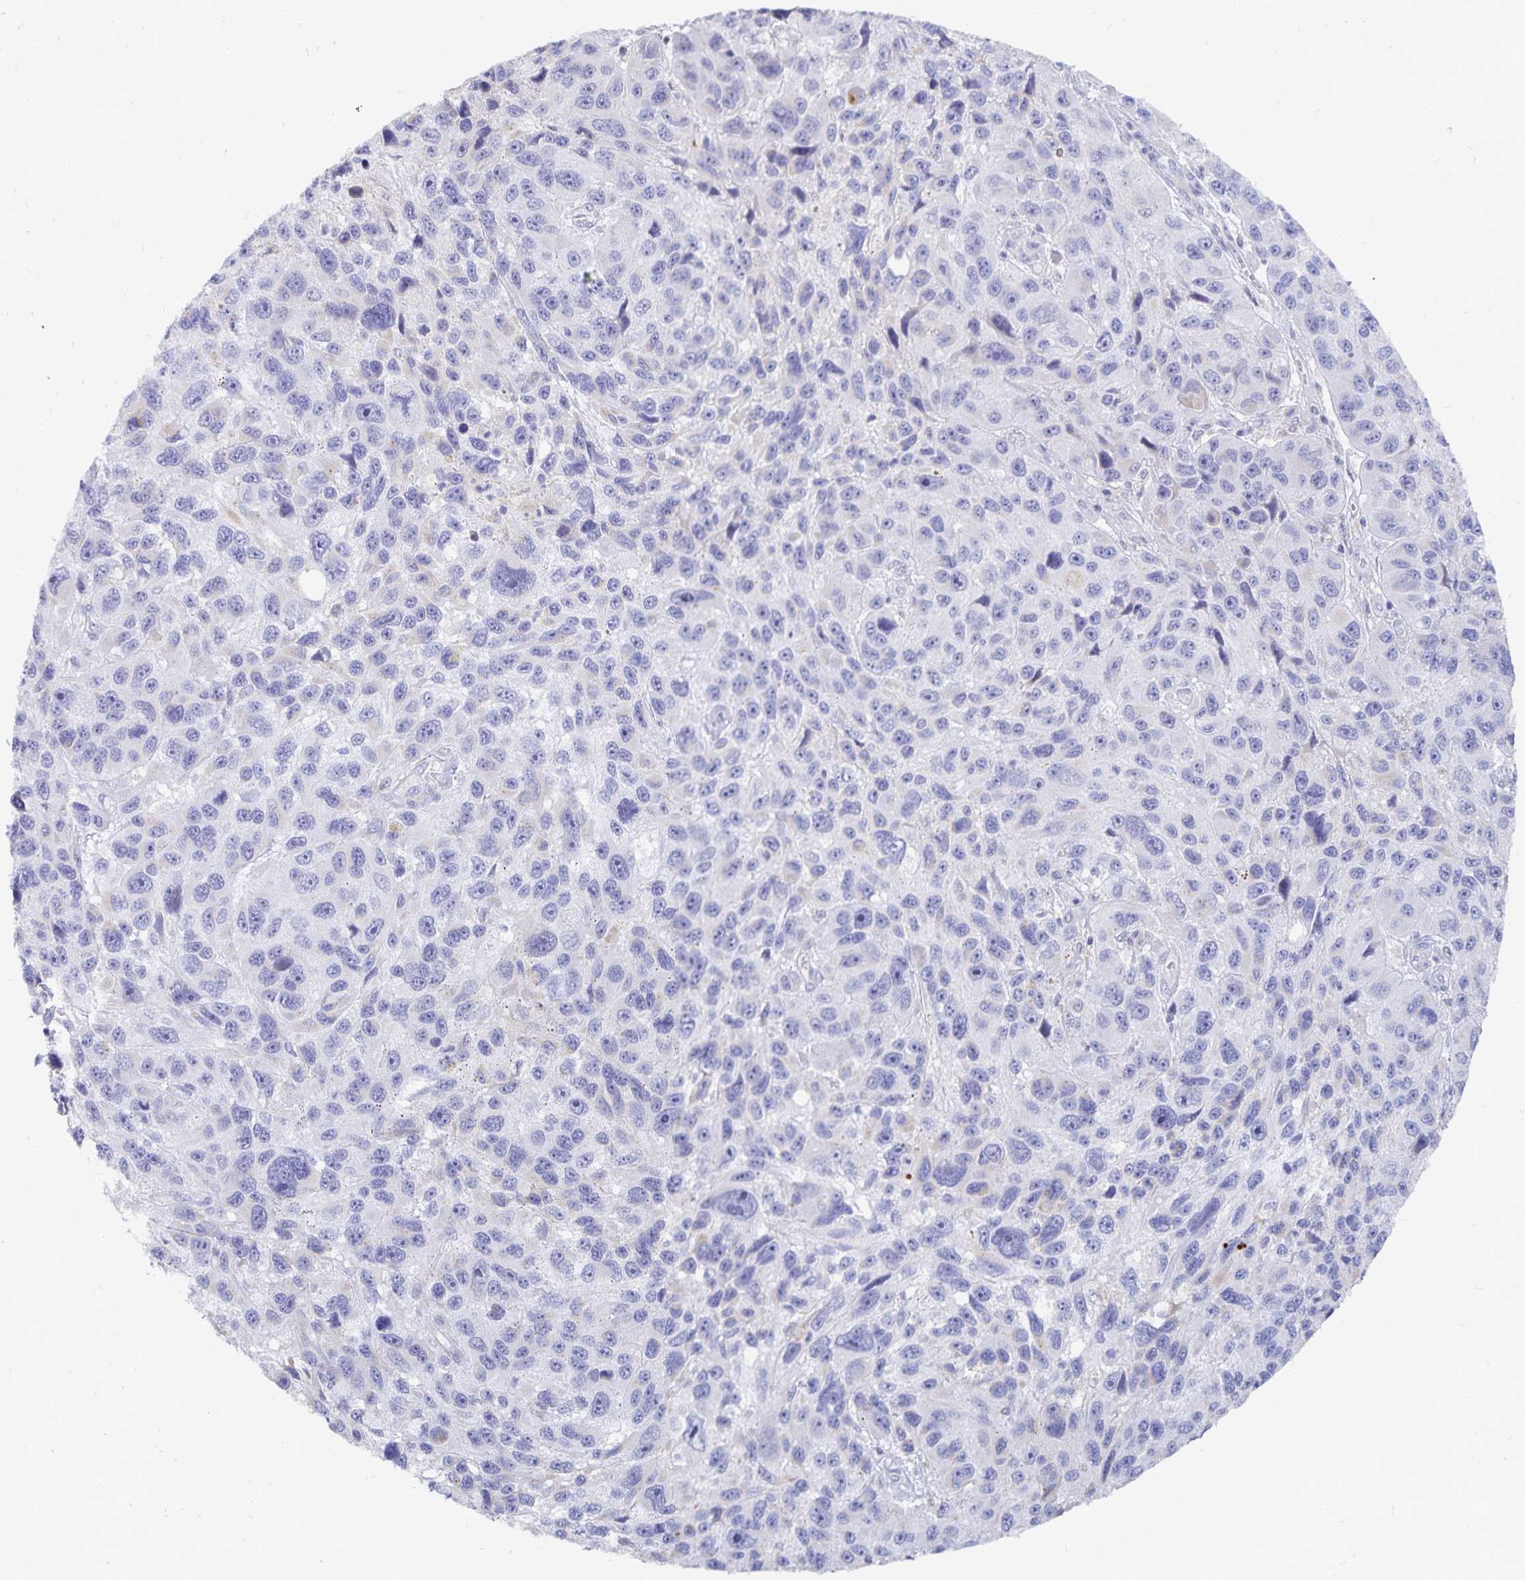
{"staining": {"intensity": "negative", "quantity": "none", "location": "none"}, "tissue": "melanoma", "cell_type": "Tumor cells", "image_type": "cancer", "snomed": [{"axis": "morphology", "description": "Malignant melanoma, NOS"}, {"axis": "topography", "description": "Skin"}], "caption": "An immunohistochemistry (IHC) photomicrograph of malignant melanoma is shown. There is no staining in tumor cells of malignant melanoma. The staining is performed using DAB brown chromogen with nuclei counter-stained in using hematoxylin.", "gene": "PKHD1", "patient": {"sex": "male", "age": 53}}